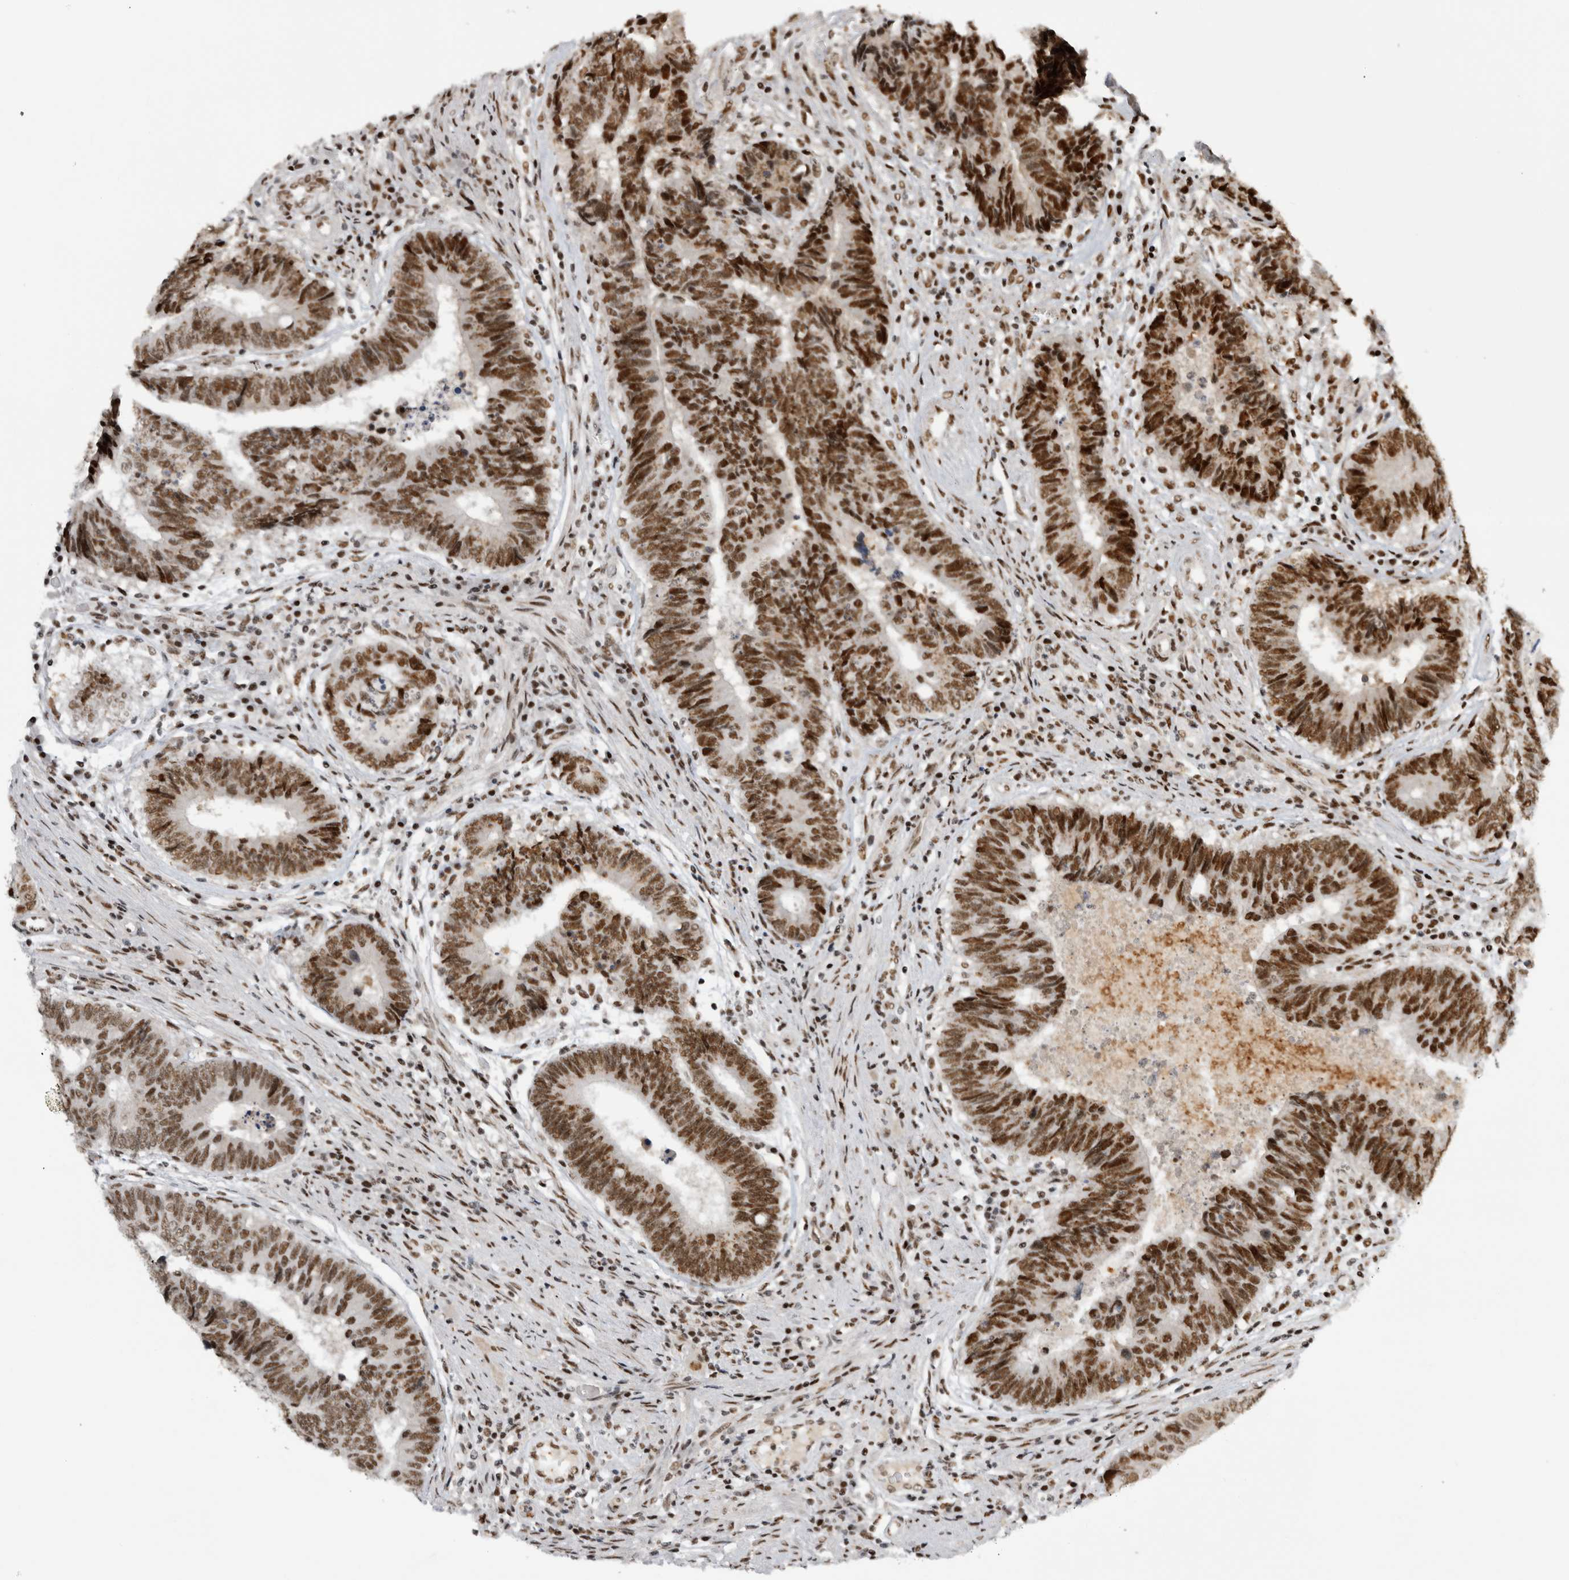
{"staining": {"intensity": "strong", "quantity": ">75%", "location": "nuclear"}, "tissue": "colorectal cancer", "cell_type": "Tumor cells", "image_type": "cancer", "snomed": [{"axis": "morphology", "description": "Adenocarcinoma, NOS"}, {"axis": "topography", "description": "Rectum"}], "caption": "There is high levels of strong nuclear positivity in tumor cells of colorectal adenocarcinoma, as demonstrated by immunohistochemical staining (brown color).", "gene": "EYA2", "patient": {"sex": "male", "age": 84}}